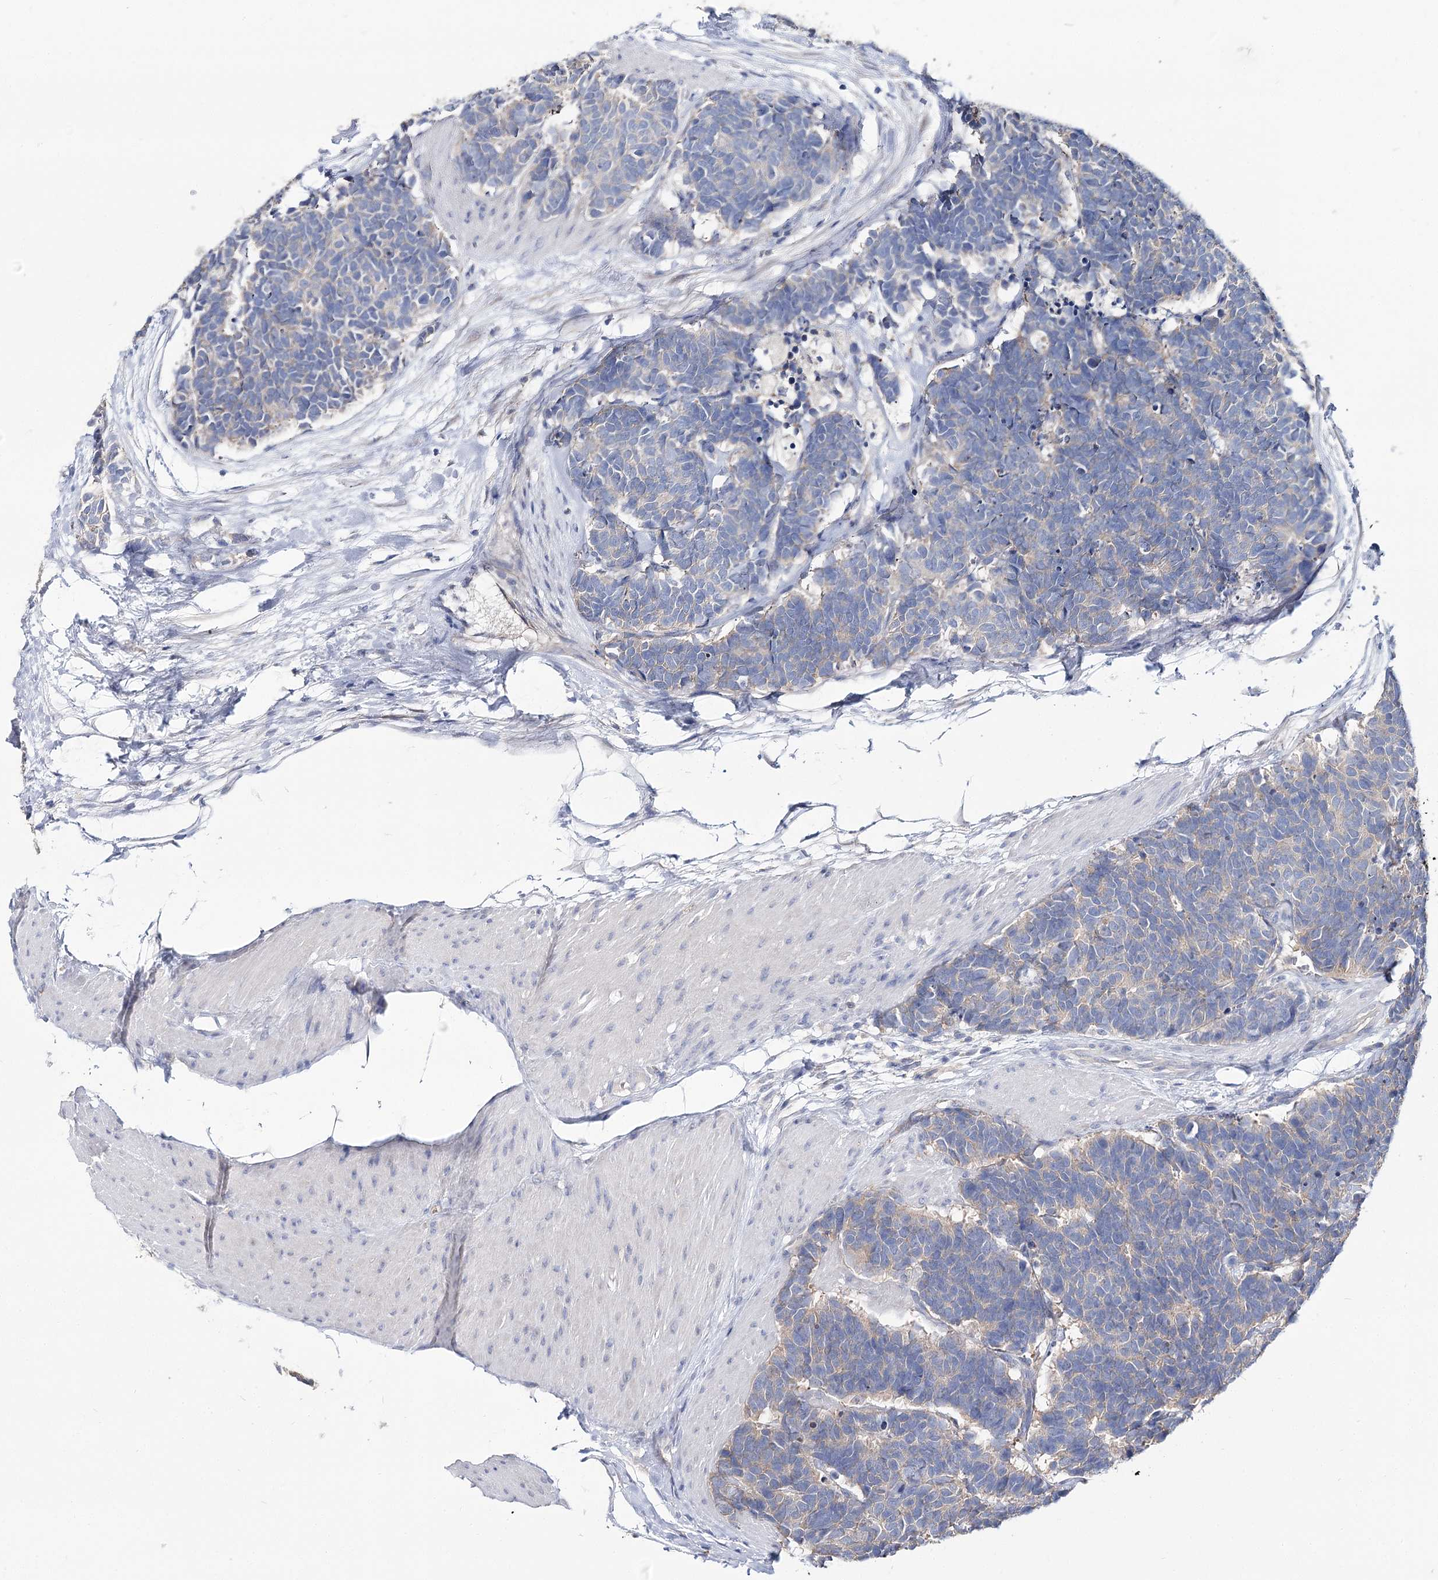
{"staining": {"intensity": "negative", "quantity": "none", "location": "none"}, "tissue": "carcinoid", "cell_type": "Tumor cells", "image_type": "cancer", "snomed": [{"axis": "morphology", "description": "Carcinoma, NOS"}, {"axis": "morphology", "description": "Carcinoid, malignant, NOS"}, {"axis": "topography", "description": "Urinary bladder"}], "caption": "Micrograph shows no protein positivity in tumor cells of carcinoid tissue.", "gene": "UGP2", "patient": {"sex": "male", "age": 57}}